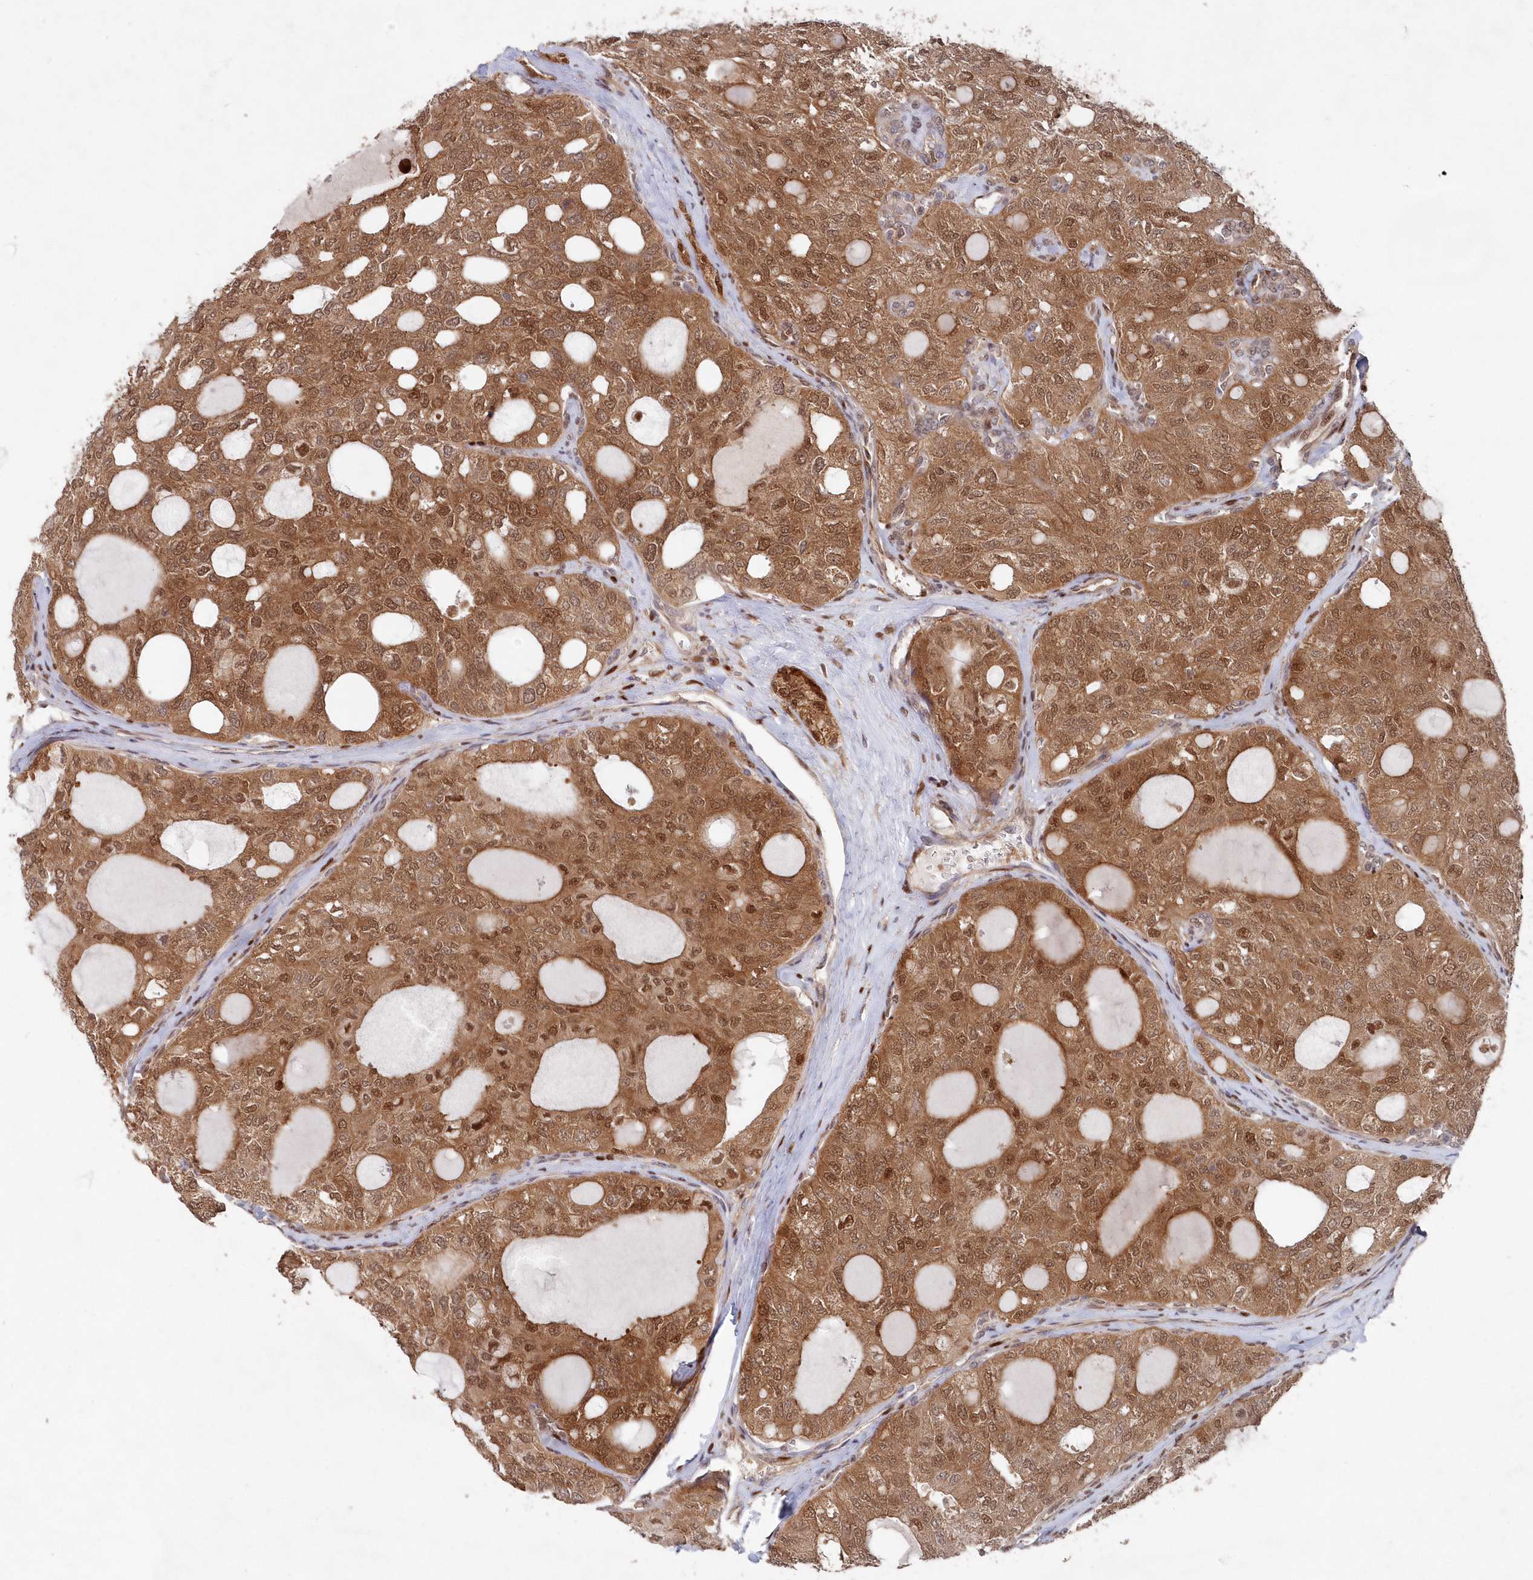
{"staining": {"intensity": "moderate", "quantity": ">75%", "location": "cytoplasmic/membranous,nuclear"}, "tissue": "thyroid cancer", "cell_type": "Tumor cells", "image_type": "cancer", "snomed": [{"axis": "morphology", "description": "Follicular adenoma carcinoma, NOS"}, {"axis": "topography", "description": "Thyroid gland"}], "caption": "Brown immunohistochemical staining in human thyroid cancer (follicular adenoma carcinoma) exhibits moderate cytoplasmic/membranous and nuclear expression in approximately >75% of tumor cells.", "gene": "ABHD14B", "patient": {"sex": "male", "age": 75}}